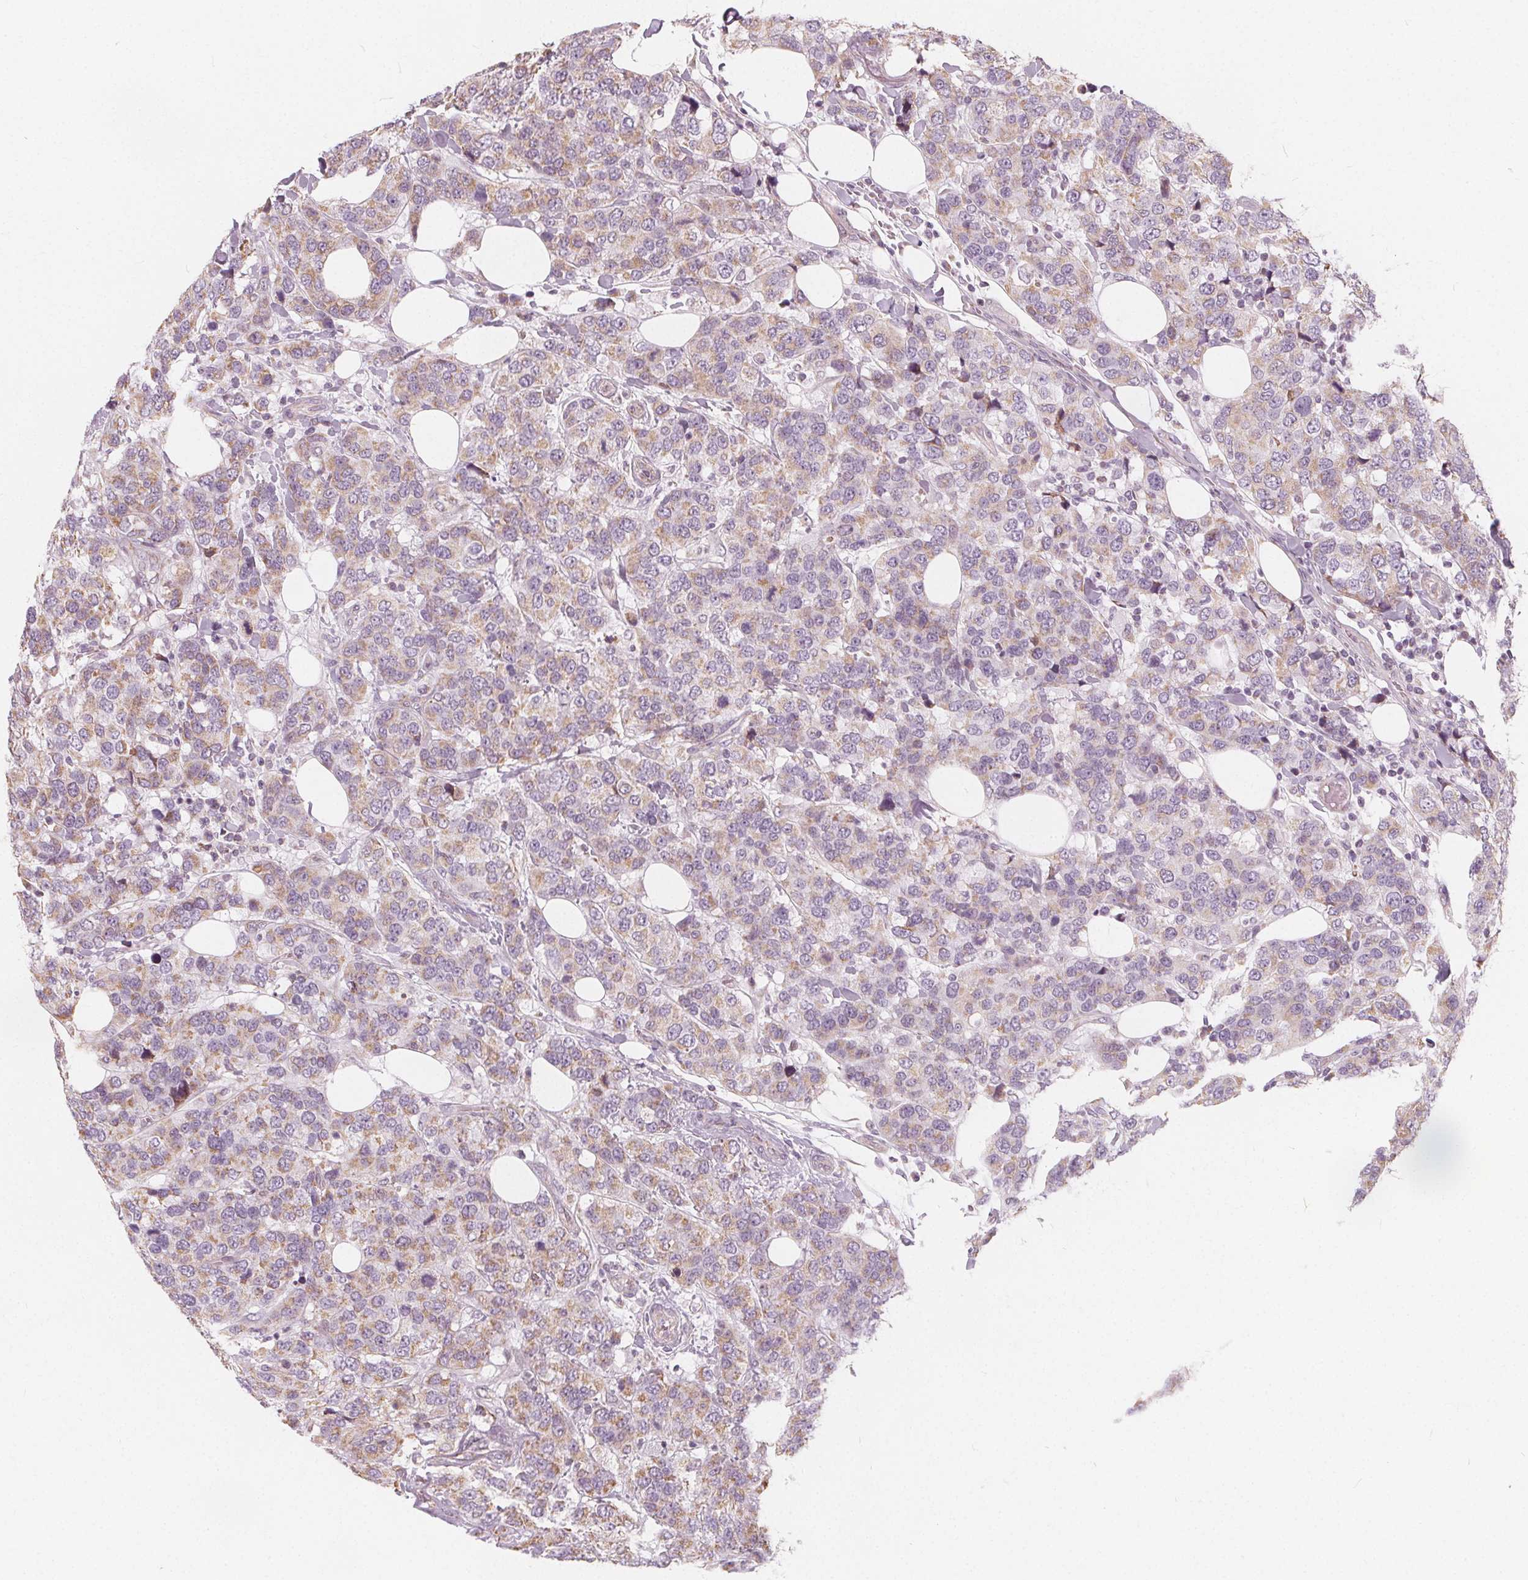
{"staining": {"intensity": "weak", "quantity": ">75%", "location": "cytoplasmic/membranous"}, "tissue": "breast cancer", "cell_type": "Tumor cells", "image_type": "cancer", "snomed": [{"axis": "morphology", "description": "Lobular carcinoma"}, {"axis": "topography", "description": "Breast"}], "caption": "Immunohistochemistry (IHC) photomicrograph of neoplastic tissue: breast lobular carcinoma stained using IHC displays low levels of weak protein expression localized specifically in the cytoplasmic/membranous of tumor cells, appearing as a cytoplasmic/membranous brown color.", "gene": "NUP210L", "patient": {"sex": "female", "age": 59}}